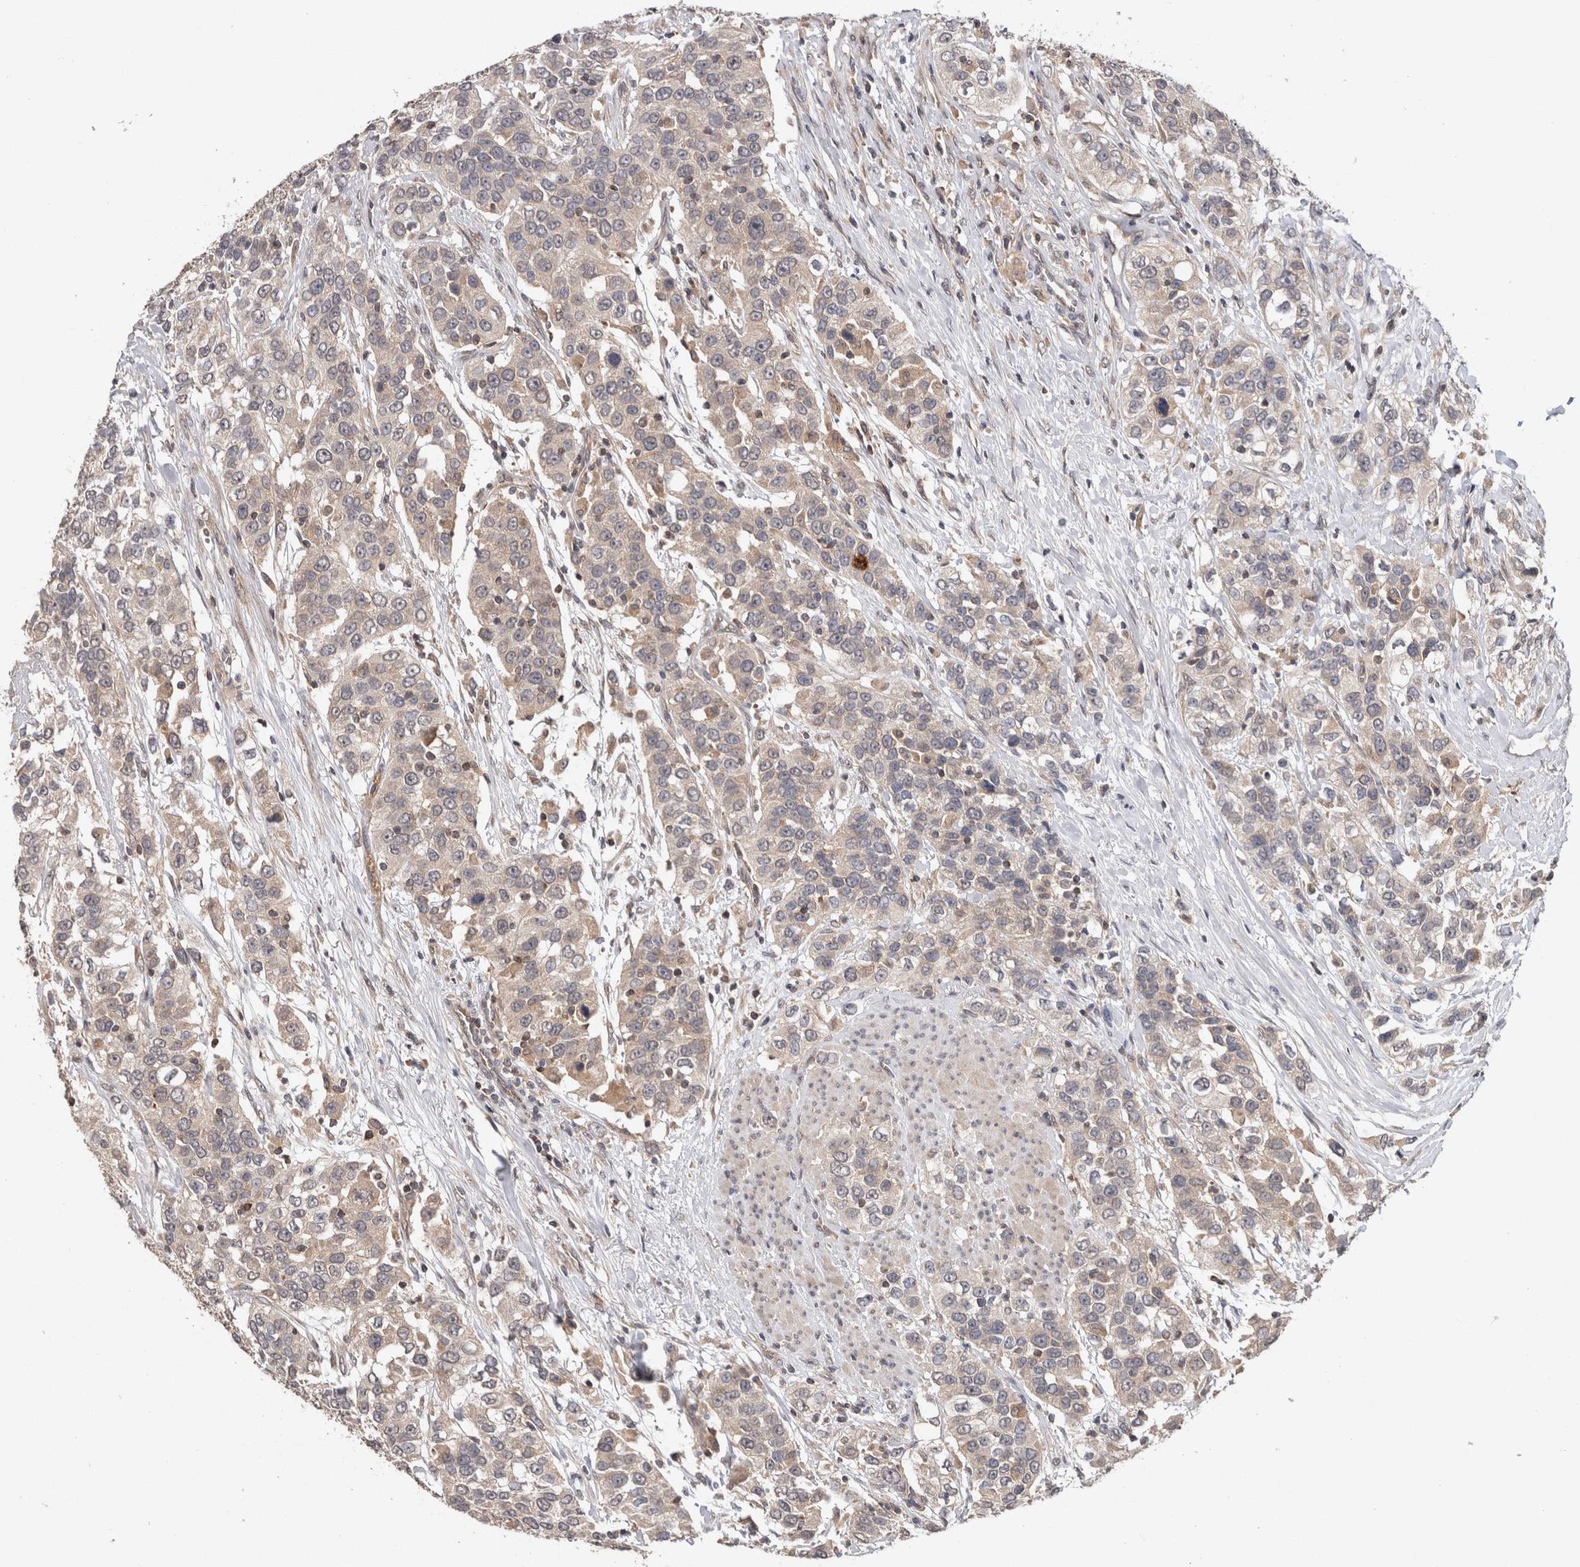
{"staining": {"intensity": "negative", "quantity": "none", "location": "none"}, "tissue": "urothelial cancer", "cell_type": "Tumor cells", "image_type": "cancer", "snomed": [{"axis": "morphology", "description": "Urothelial carcinoma, High grade"}, {"axis": "topography", "description": "Urinary bladder"}], "caption": "Histopathology image shows no protein positivity in tumor cells of urothelial cancer tissue.", "gene": "HMOX2", "patient": {"sex": "female", "age": 80}}